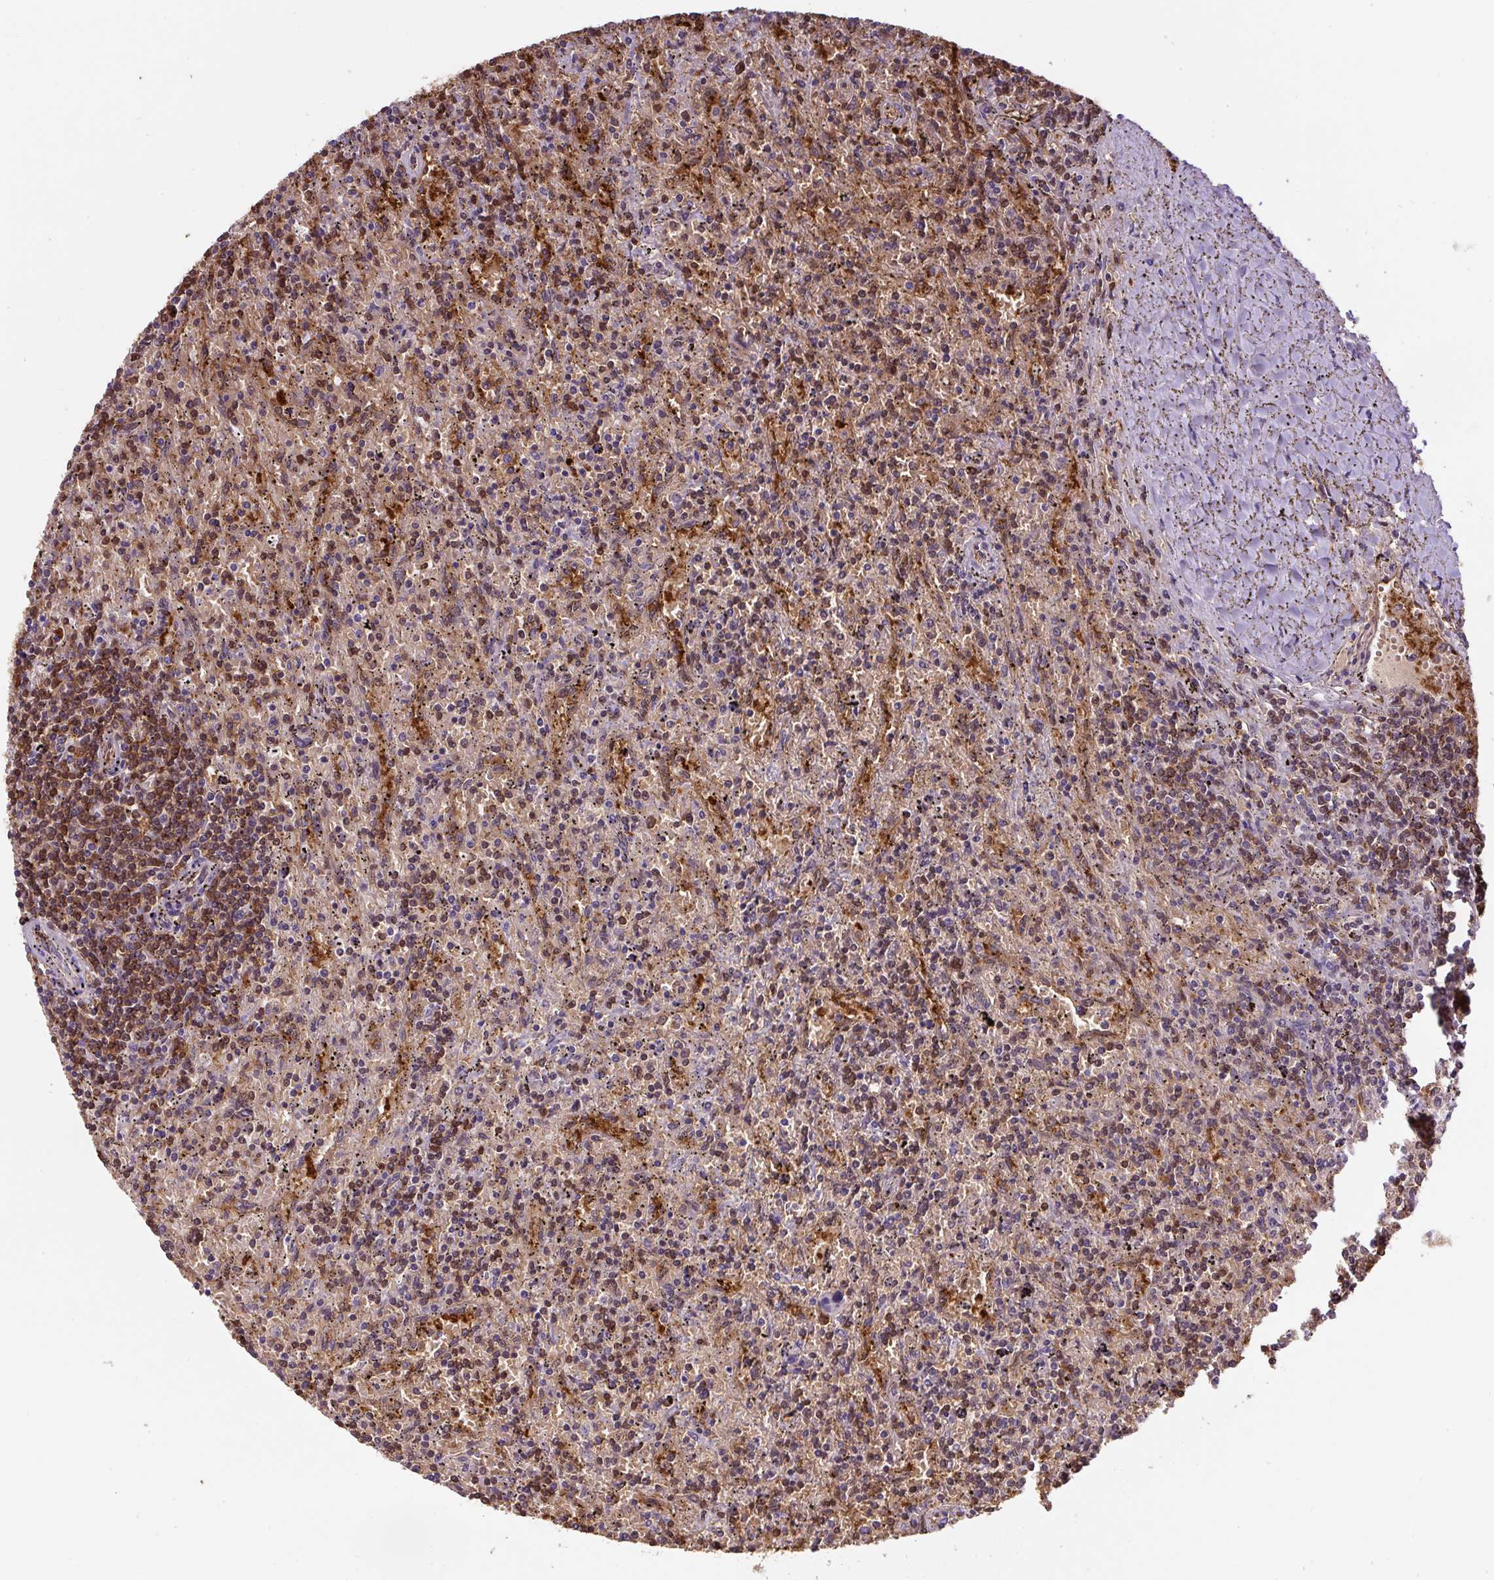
{"staining": {"intensity": "moderate", "quantity": ">75%", "location": "cytoplasmic/membranous"}, "tissue": "lymphoma", "cell_type": "Tumor cells", "image_type": "cancer", "snomed": [{"axis": "morphology", "description": "Malignant lymphoma, non-Hodgkin's type, Low grade"}, {"axis": "topography", "description": "Spleen"}], "caption": "The histopathology image displays staining of low-grade malignant lymphoma, non-Hodgkin's type, revealing moderate cytoplasmic/membranous protein staining (brown color) within tumor cells.", "gene": "ST13", "patient": {"sex": "male", "age": 76}}